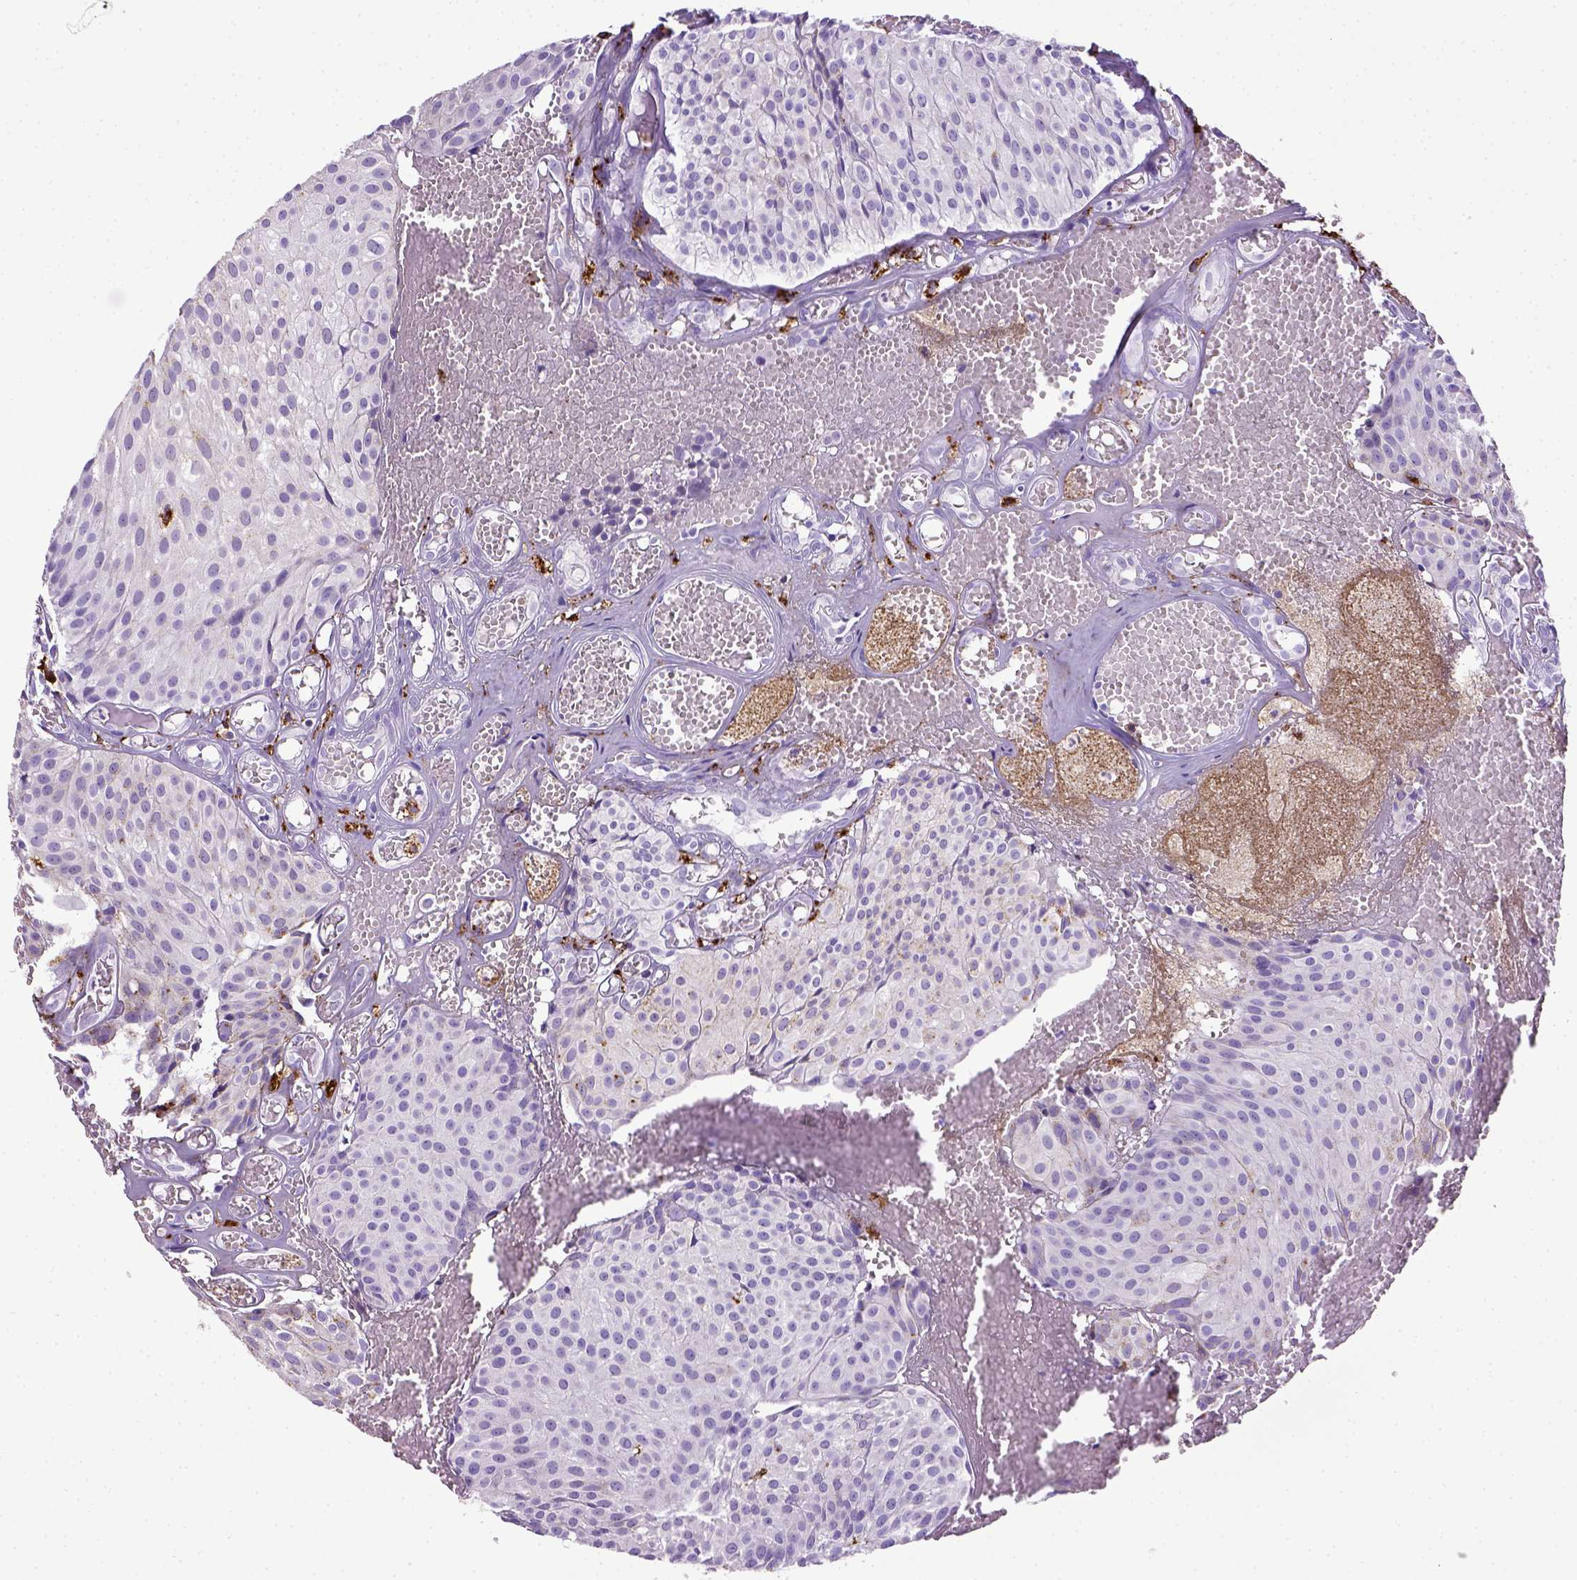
{"staining": {"intensity": "negative", "quantity": "none", "location": "none"}, "tissue": "urothelial cancer", "cell_type": "Tumor cells", "image_type": "cancer", "snomed": [{"axis": "morphology", "description": "Urothelial carcinoma, Low grade"}, {"axis": "topography", "description": "Urinary bladder"}], "caption": "DAB (3,3'-diaminobenzidine) immunohistochemical staining of human urothelial cancer demonstrates no significant positivity in tumor cells.", "gene": "CD68", "patient": {"sex": "male", "age": 63}}